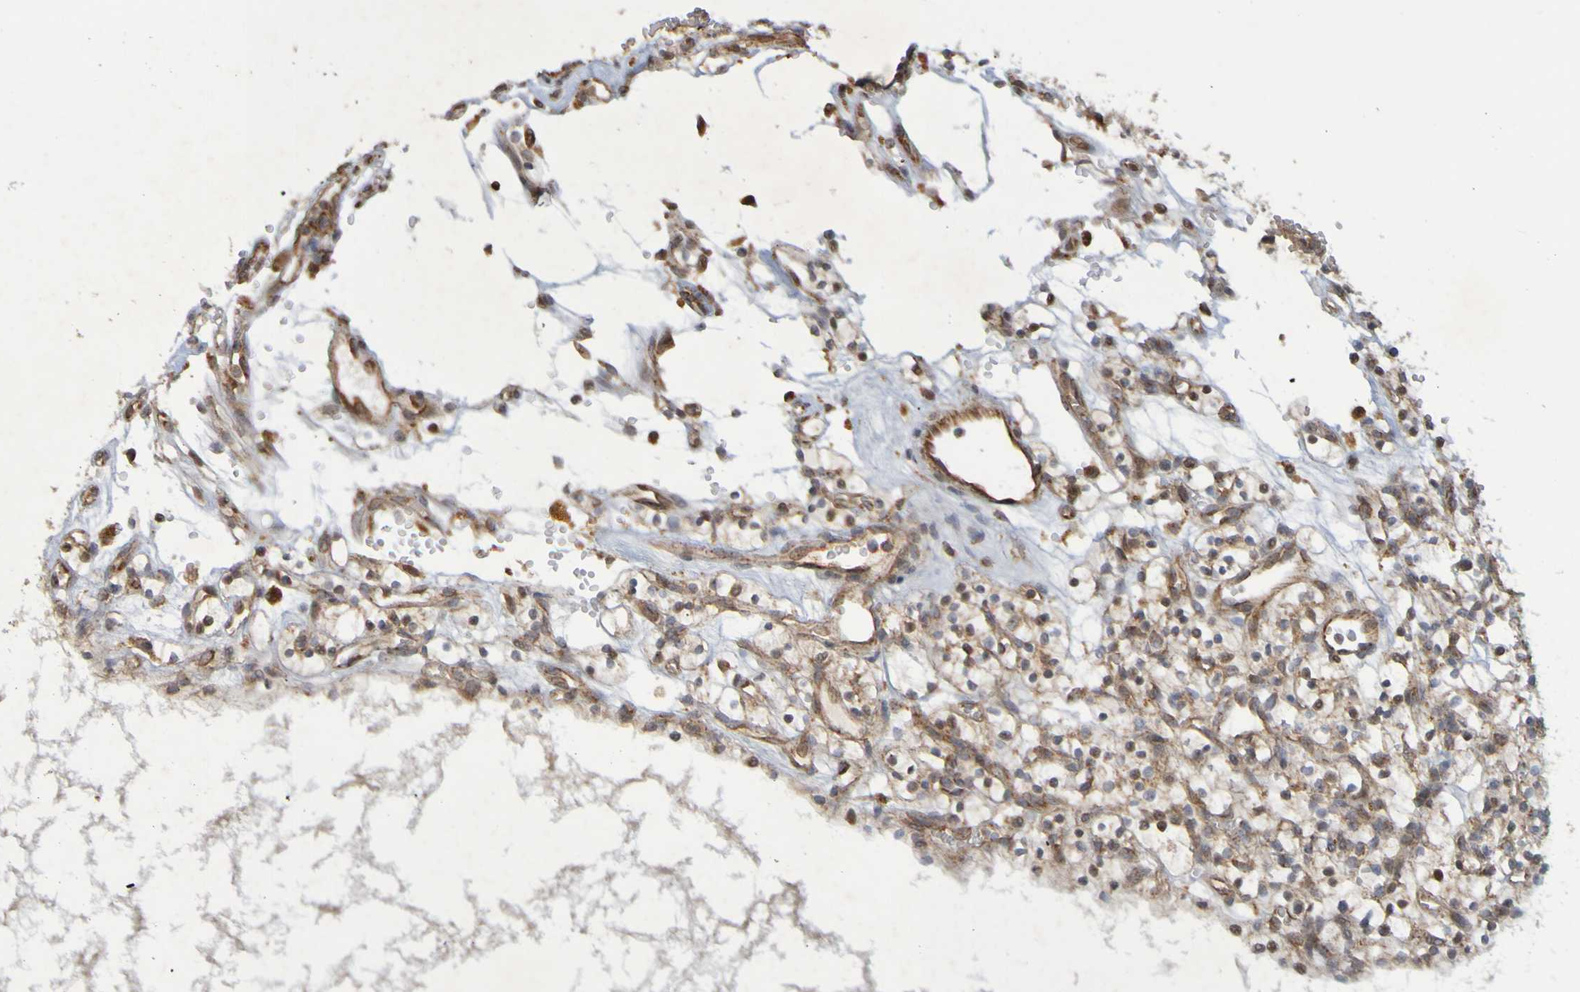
{"staining": {"intensity": "weak", "quantity": ">75%", "location": "cytoplasmic/membranous"}, "tissue": "renal cancer", "cell_type": "Tumor cells", "image_type": "cancer", "snomed": [{"axis": "morphology", "description": "Adenocarcinoma, NOS"}, {"axis": "topography", "description": "Kidney"}], "caption": "Weak cytoplasmic/membranous staining is seen in about >75% of tumor cells in adenocarcinoma (renal). (IHC, brightfield microscopy, high magnification).", "gene": "TMBIM1", "patient": {"sex": "female", "age": 57}}